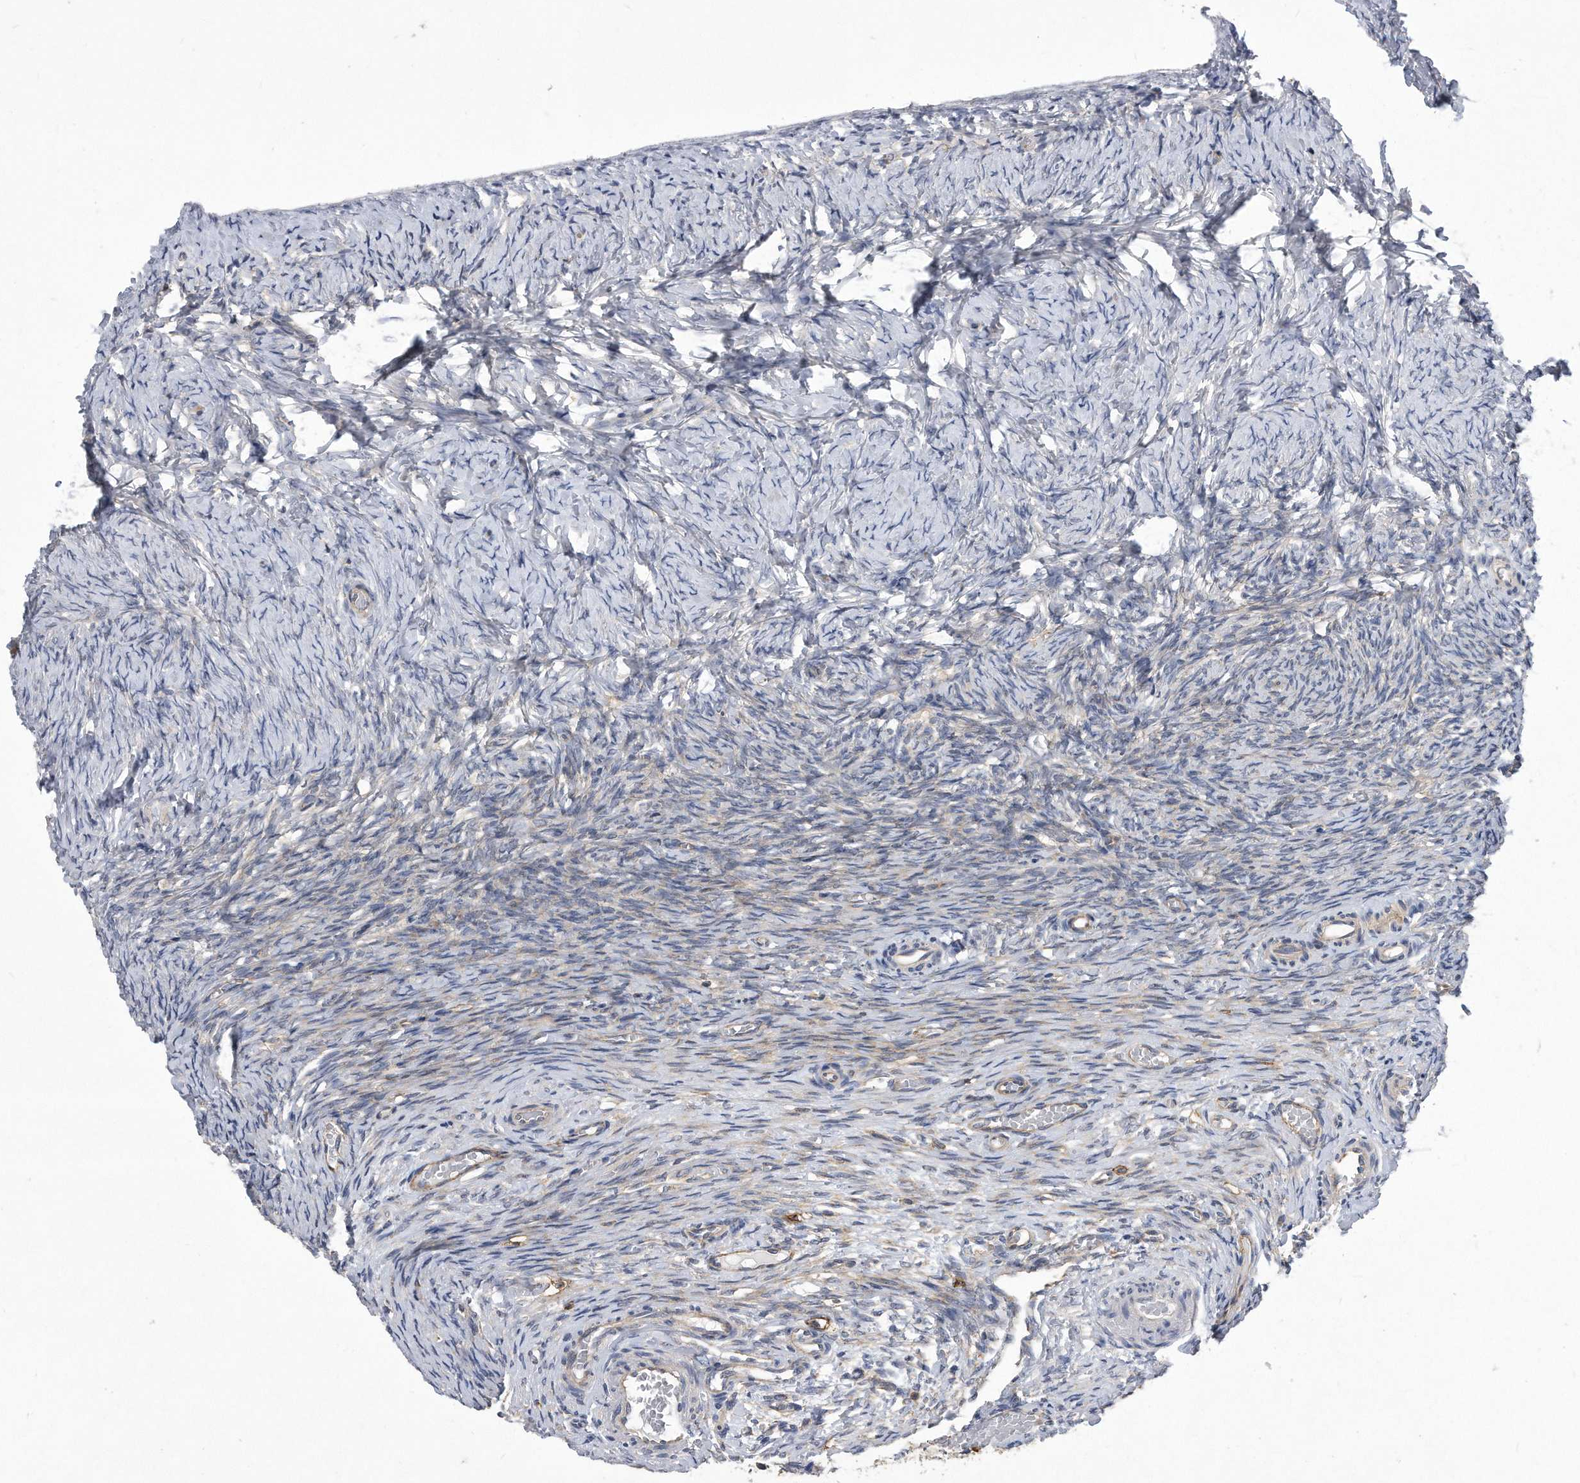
{"staining": {"intensity": "negative", "quantity": "none", "location": "none"}, "tissue": "ovary", "cell_type": "Ovarian stroma cells", "image_type": "normal", "snomed": [{"axis": "morphology", "description": "Adenocarcinoma, NOS"}, {"axis": "topography", "description": "Endometrium"}], "caption": "IHC micrograph of benign human ovary stained for a protein (brown), which reveals no staining in ovarian stroma cells.", "gene": "ATG5", "patient": {"sex": "female", "age": 32}}